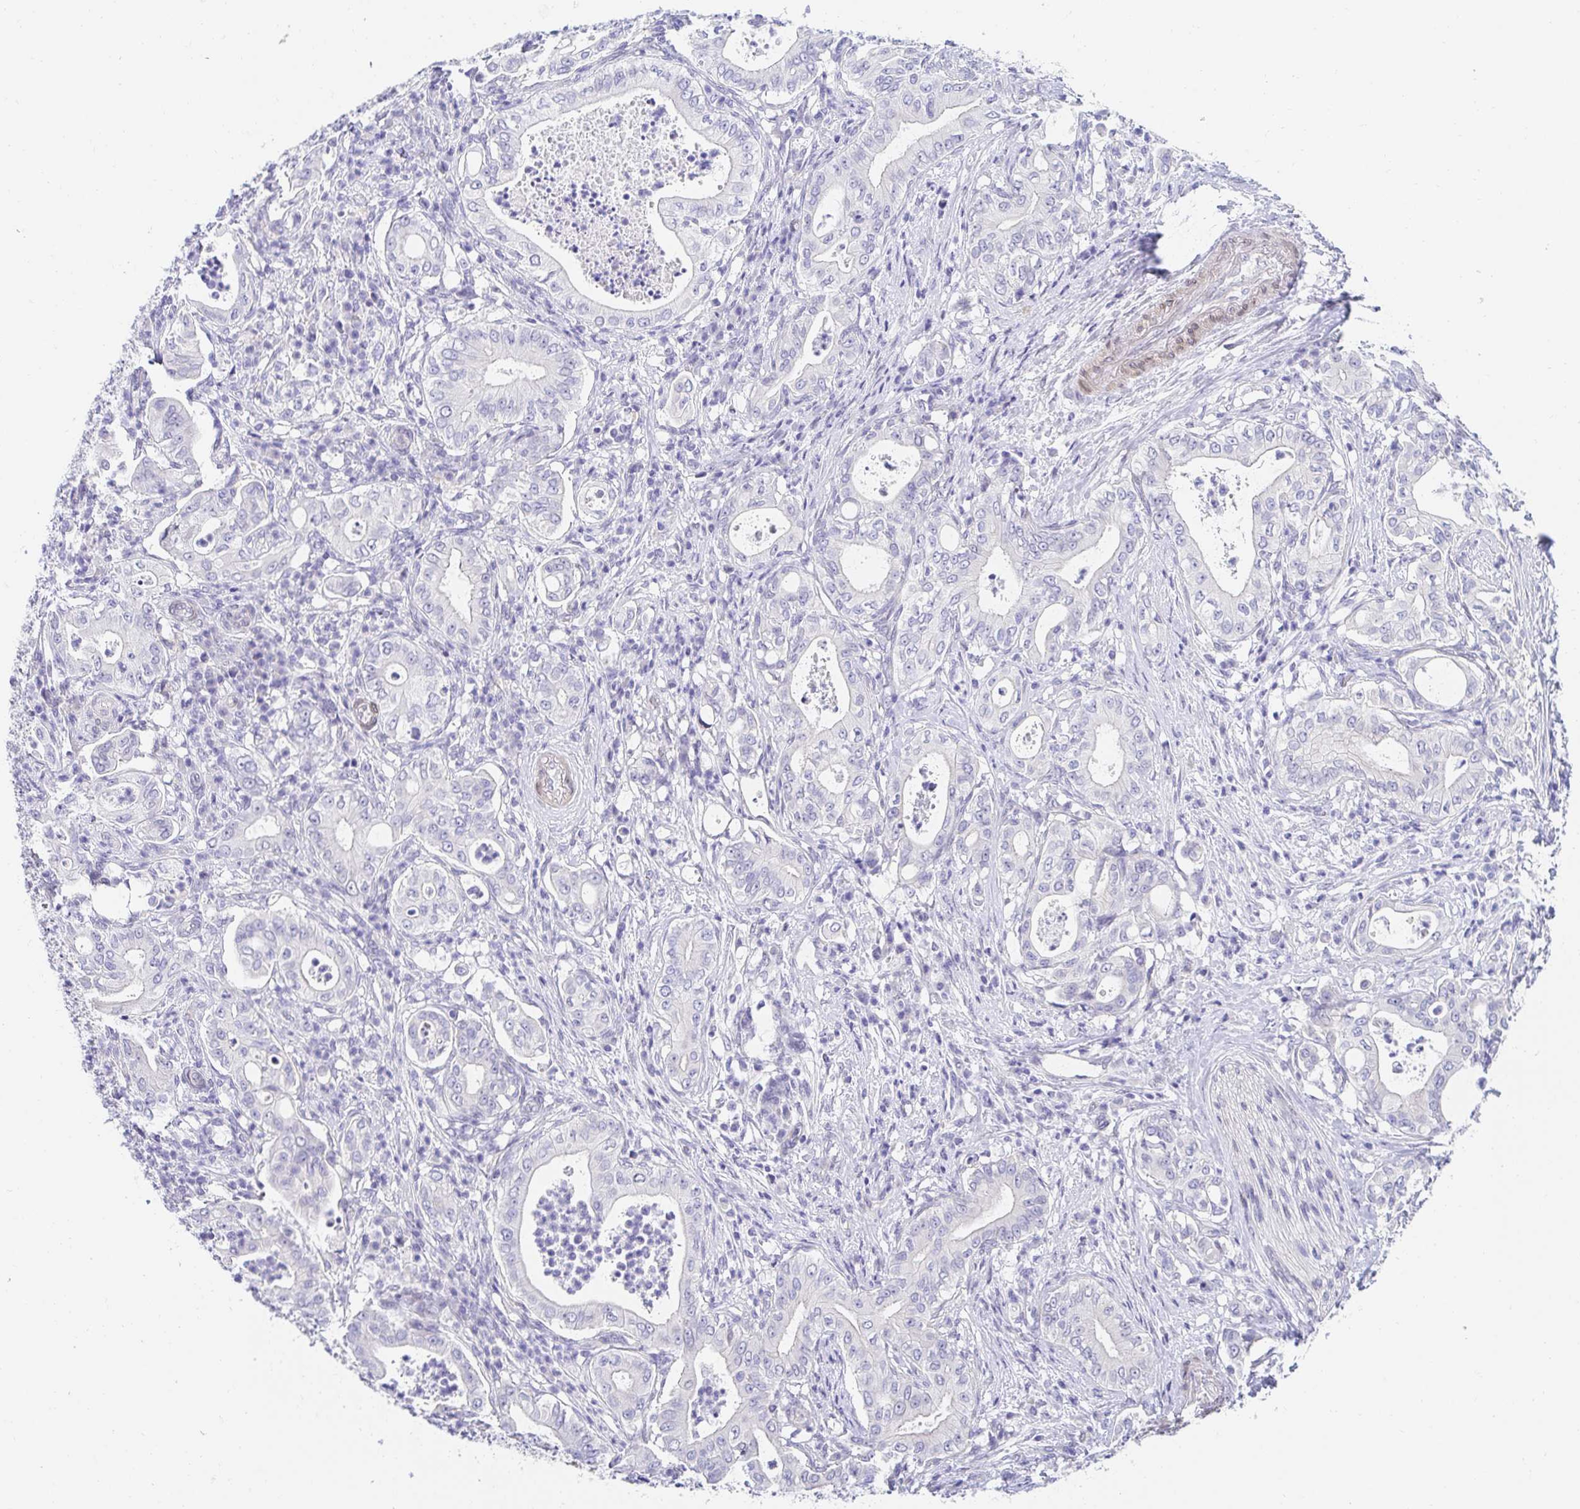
{"staining": {"intensity": "negative", "quantity": "none", "location": "none"}, "tissue": "pancreatic cancer", "cell_type": "Tumor cells", "image_type": "cancer", "snomed": [{"axis": "morphology", "description": "Adenocarcinoma, NOS"}, {"axis": "topography", "description": "Pancreas"}], "caption": "Immunohistochemistry of human pancreatic cancer (adenocarcinoma) reveals no staining in tumor cells.", "gene": "AKAP14", "patient": {"sex": "male", "age": 71}}